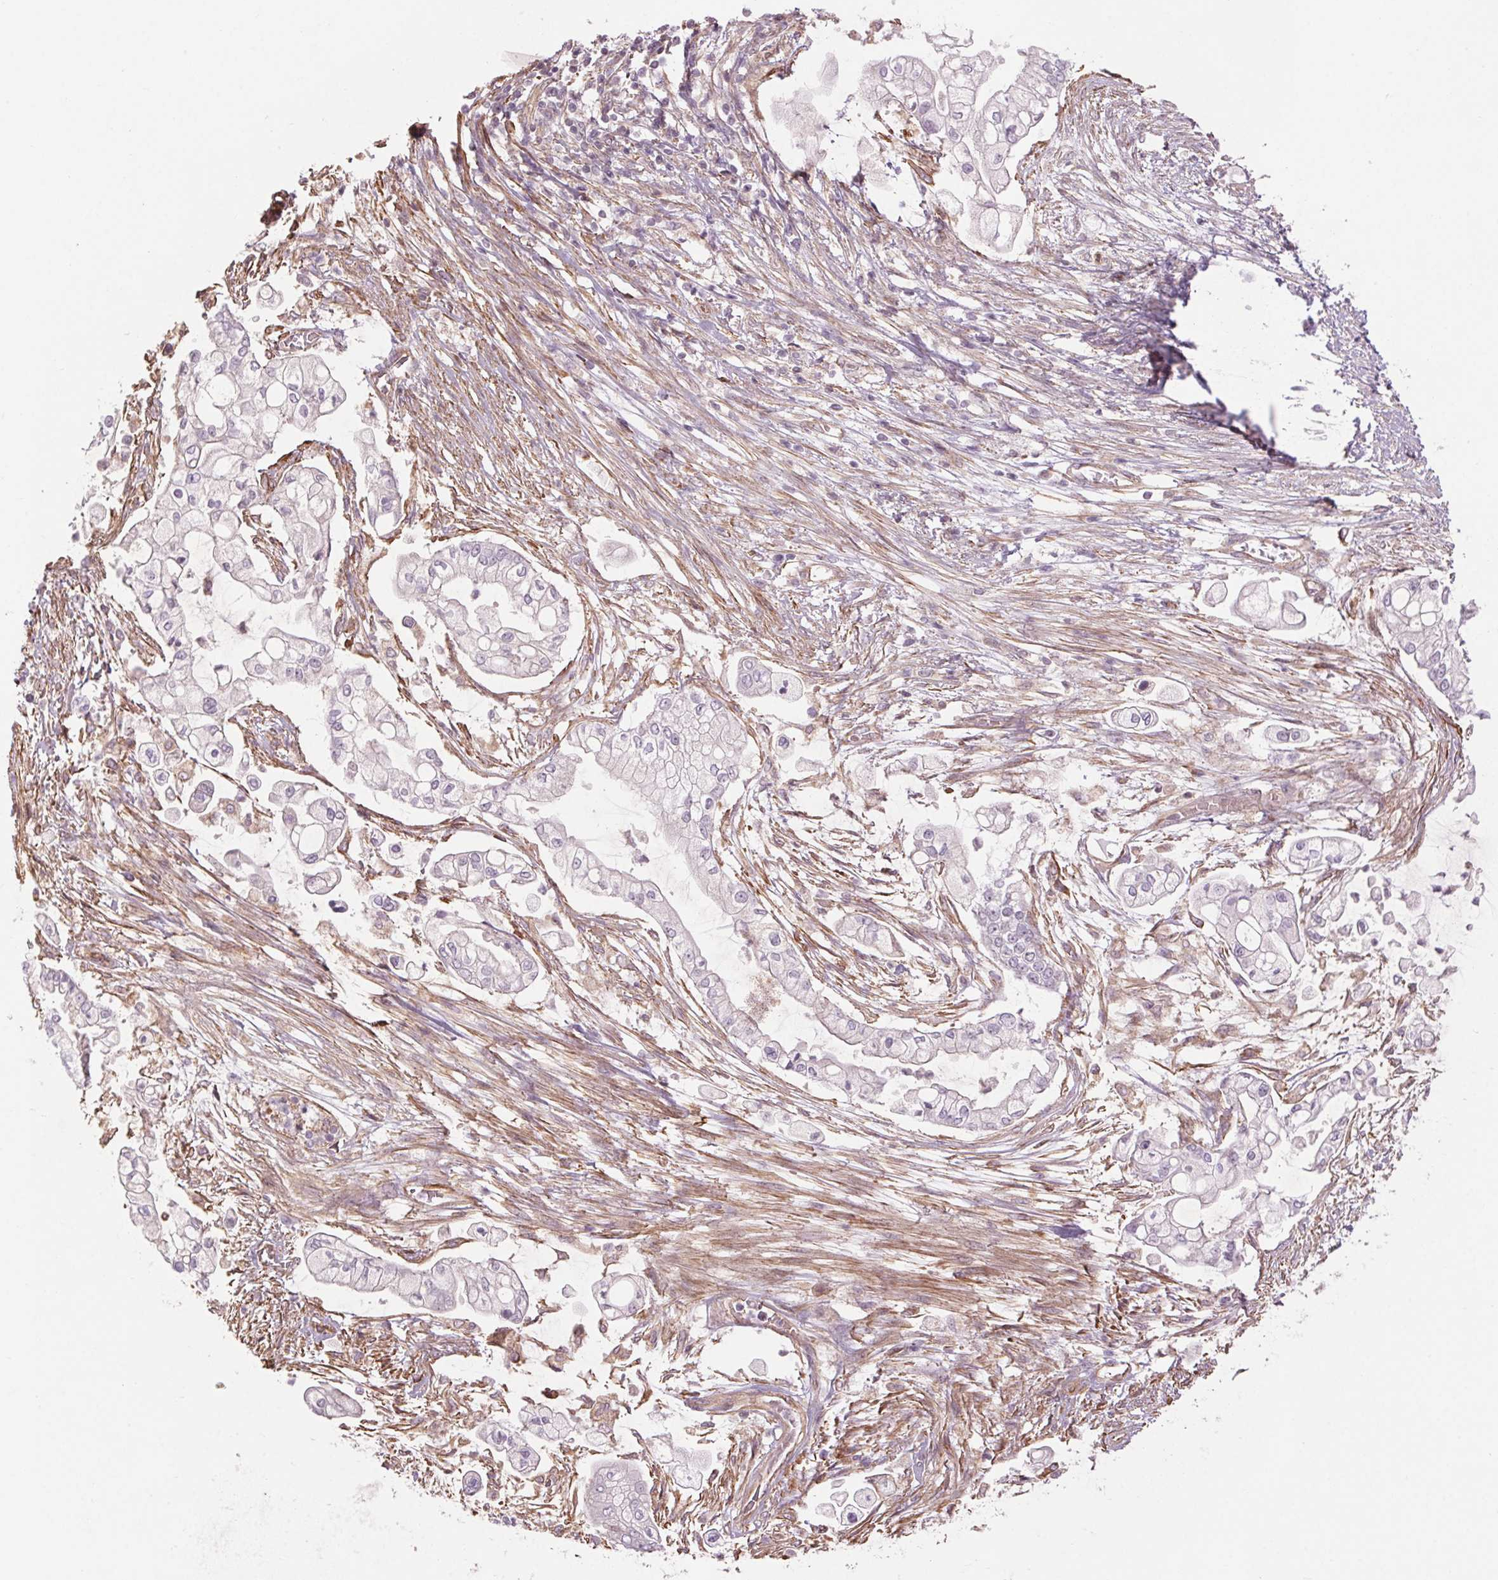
{"staining": {"intensity": "negative", "quantity": "none", "location": "none"}, "tissue": "pancreatic cancer", "cell_type": "Tumor cells", "image_type": "cancer", "snomed": [{"axis": "morphology", "description": "Adenocarcinoma, NOS"}, {"axis": "topography", "description": "Pancreas"}], "caption": "This image is of pancreatic cancer stained with IHC to label a protein in brown with the nuclei are counter-stained blue. There is no expression in tumor cells. Nuclei are stained in blue.", "gene": "CCSER1", "patient": {"sex": "female", "age": 69}}